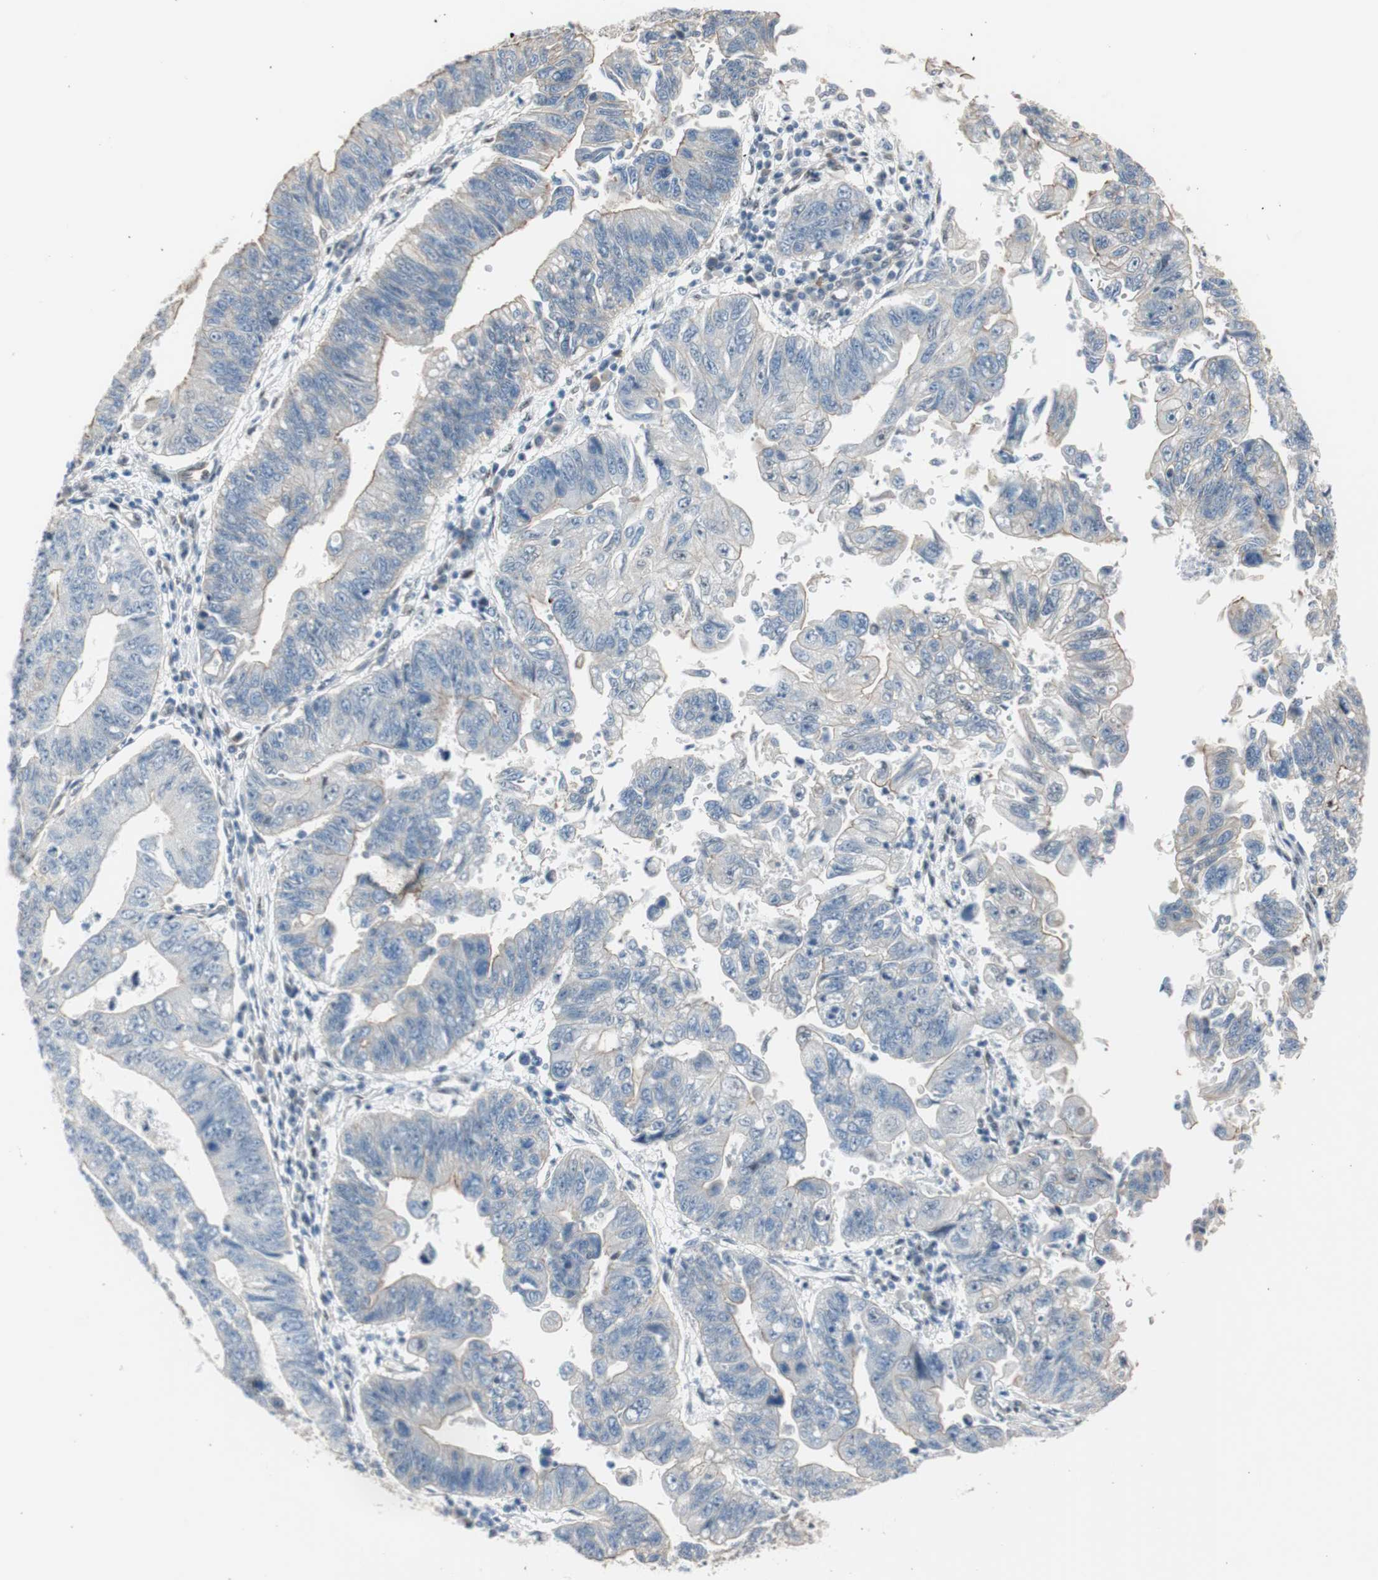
{"staining": {"intensity": "weak", "quantity": "<25%", "location": "cytoplasmic/membranous"}, "tissue": "stomach cancer", "cell_type": "Tumor cells", "image_type": "cancer", "snomed": [{"axis": "morphology", "description": "Adenocarcinoma, NOS"}, {"axis": "topography", "description": "Stomach"}], "caption": "Immunohistochemistry histopathology image of neoplastic tissue: human adenocarcinoma (stomach) stained with DAB (3,3'-diaminobenzidine) reveals no significant protein positivity in tumor cells. The staining was performed using DAB (3,3'-diaminobenzidine) to visualize the protein expression in brown, while the nuclei were stained in blue with hematoxylin (Magnification: 20x).", "gene": "PML", "patient": {"sex": "male", "age": 59}}